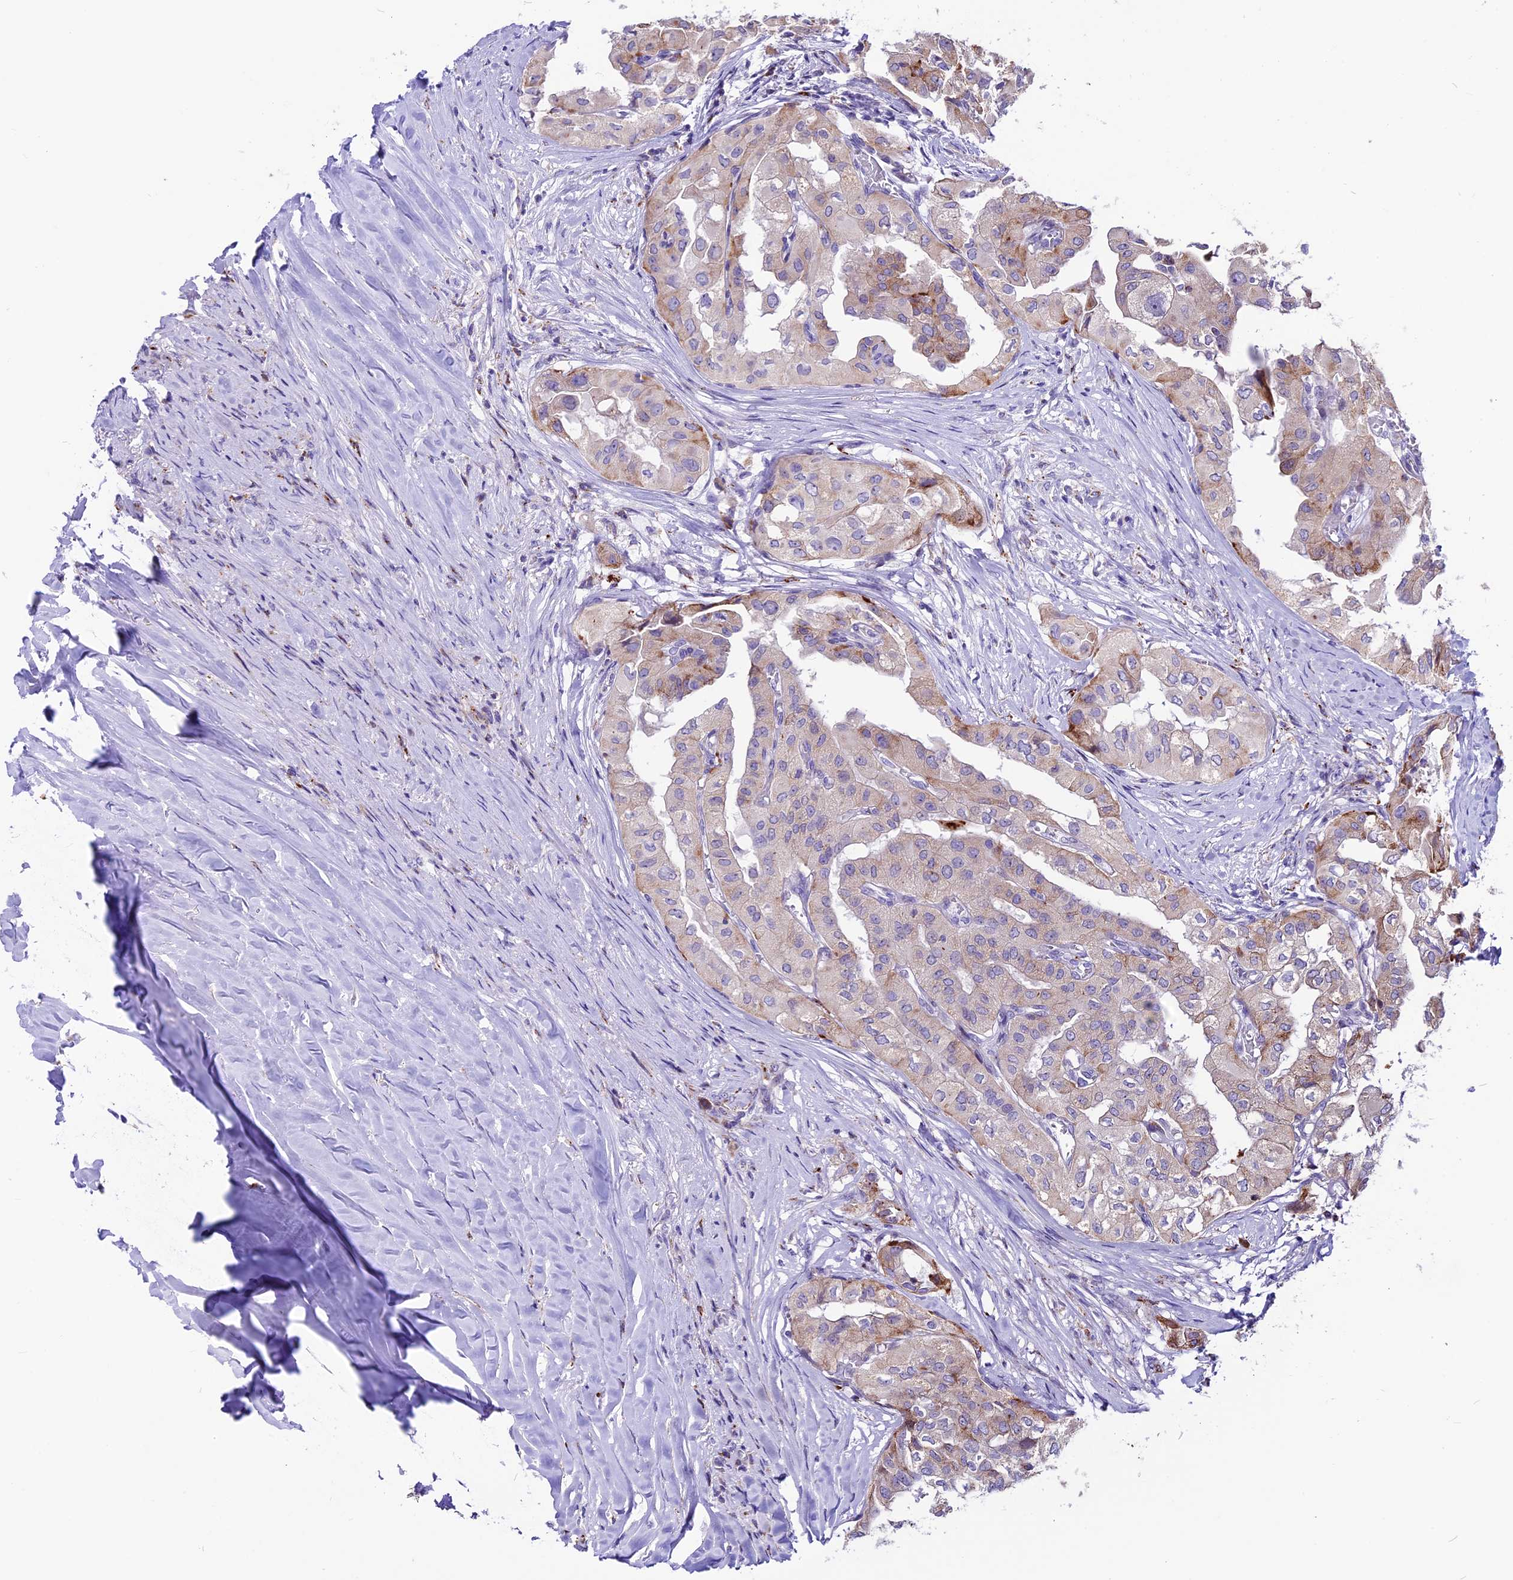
{"staining": {"intensity": "weak", "quantity": "<25%", "location": "cytoplasmic/membranous"}, "tissue": "thyroid cancer", "cell_type": "Tumor cells", "image_type": "cancer", "snomed": [{"axis": "morphology", "description": "Papillary adenocarcinoma, NOS"}, {"axis": "topography", "description": "Thyroid gland"}], "caption": "IHC of human thyroid papillary adenocarcinoma demonstrates no positivity in tumor cells.", "gene": "THRSP", "patient": {"sex": "female", "age": 59}}